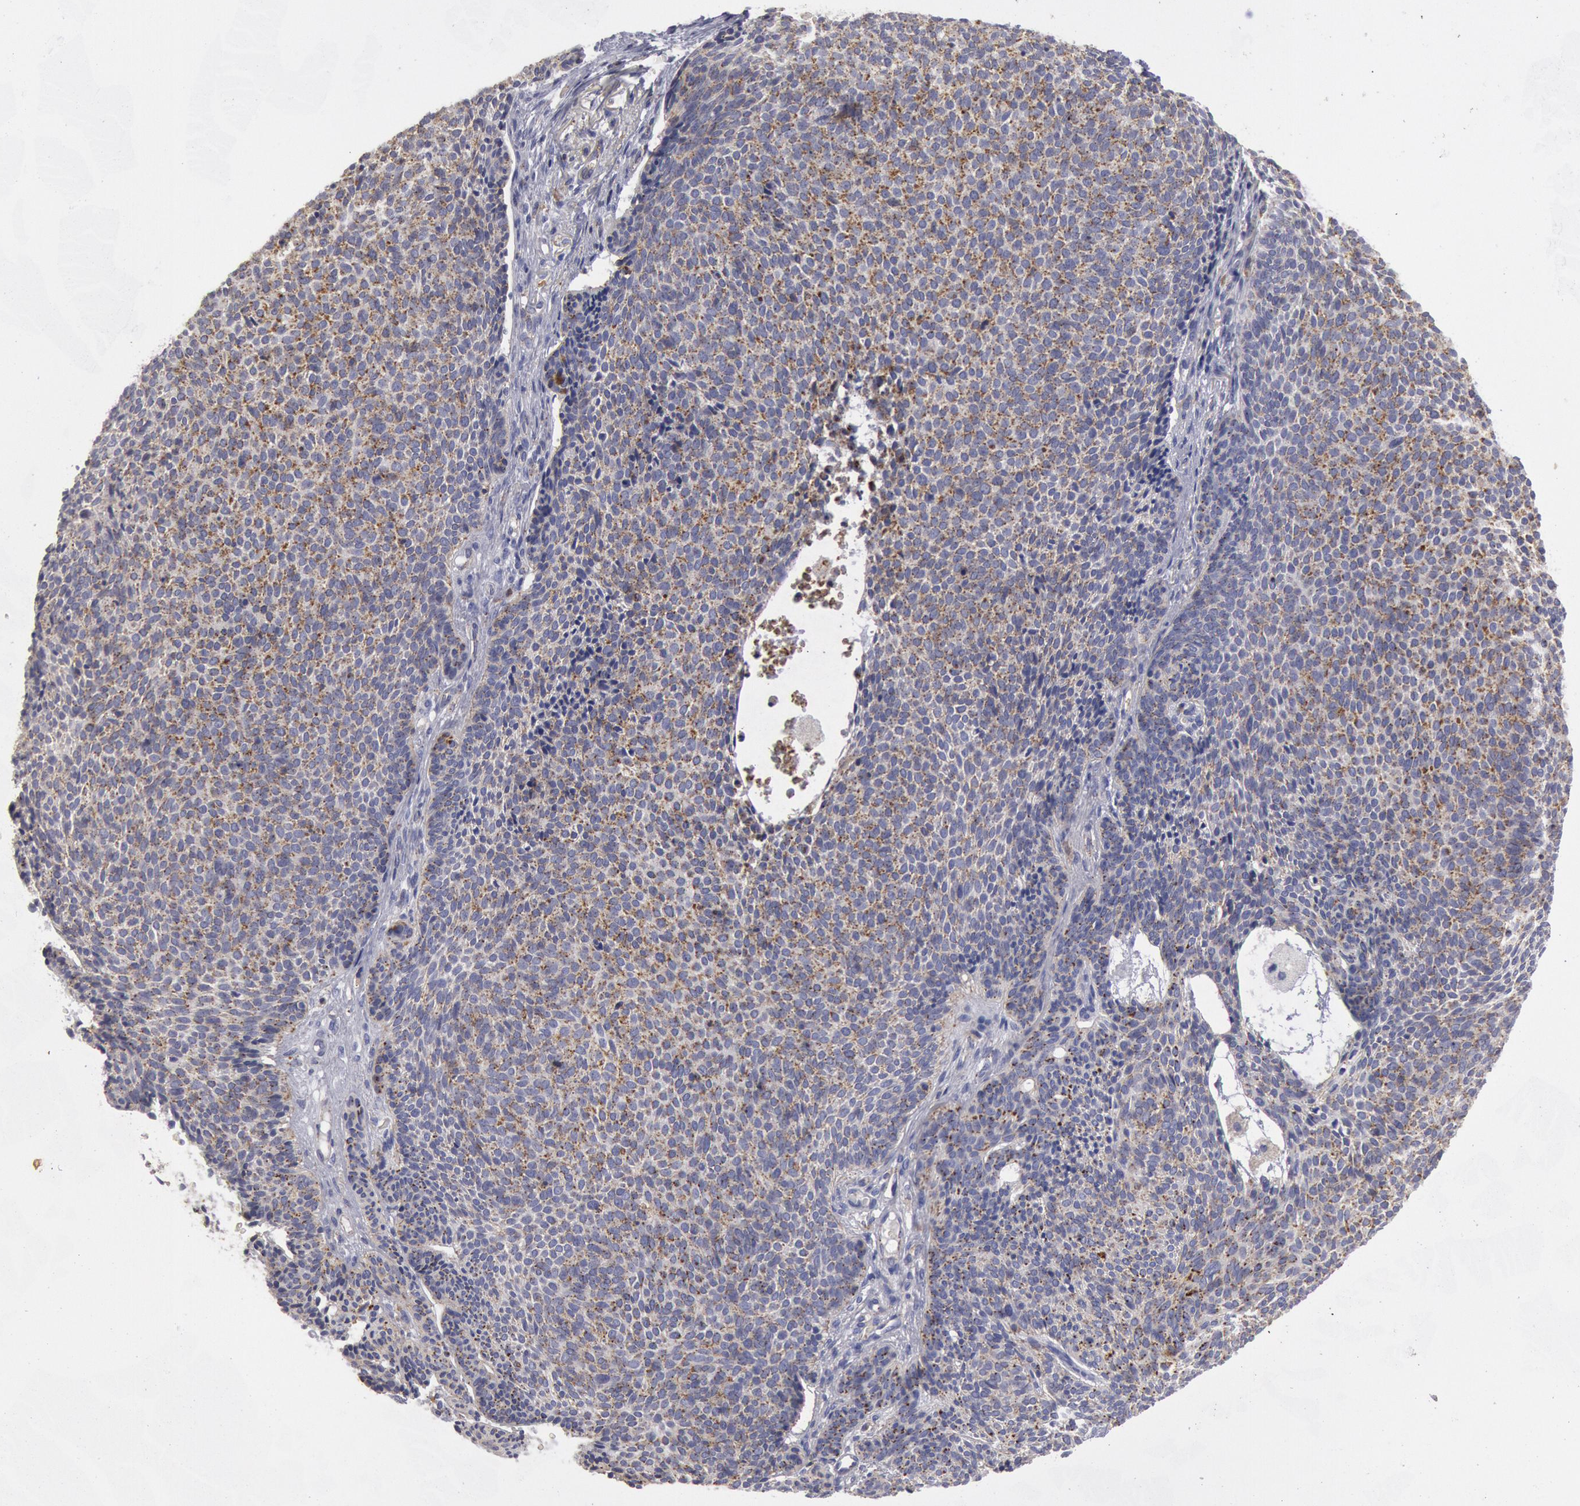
{"staining": {"intensity": "moderate", "quantity": "<25%", "location": "cytoplasmic/membranous"}, "tissue": "skin cancer", "cell_type": "Tumor cells", "image_type": "cancer", "snomed": [{"axis": "morphology", "description": "Basal cell carcinoma"}, {"axis": "topography", "description": "Skin"}], "caption": "Skin basal cell carcinoma was stained to show a protein in brown. There is low levels of moderate cytoplasmic/membranous expression in approximately <25% of tumor cells.", "gene": "FLOT1", "patient": {"sex": "male", "age": 84}}